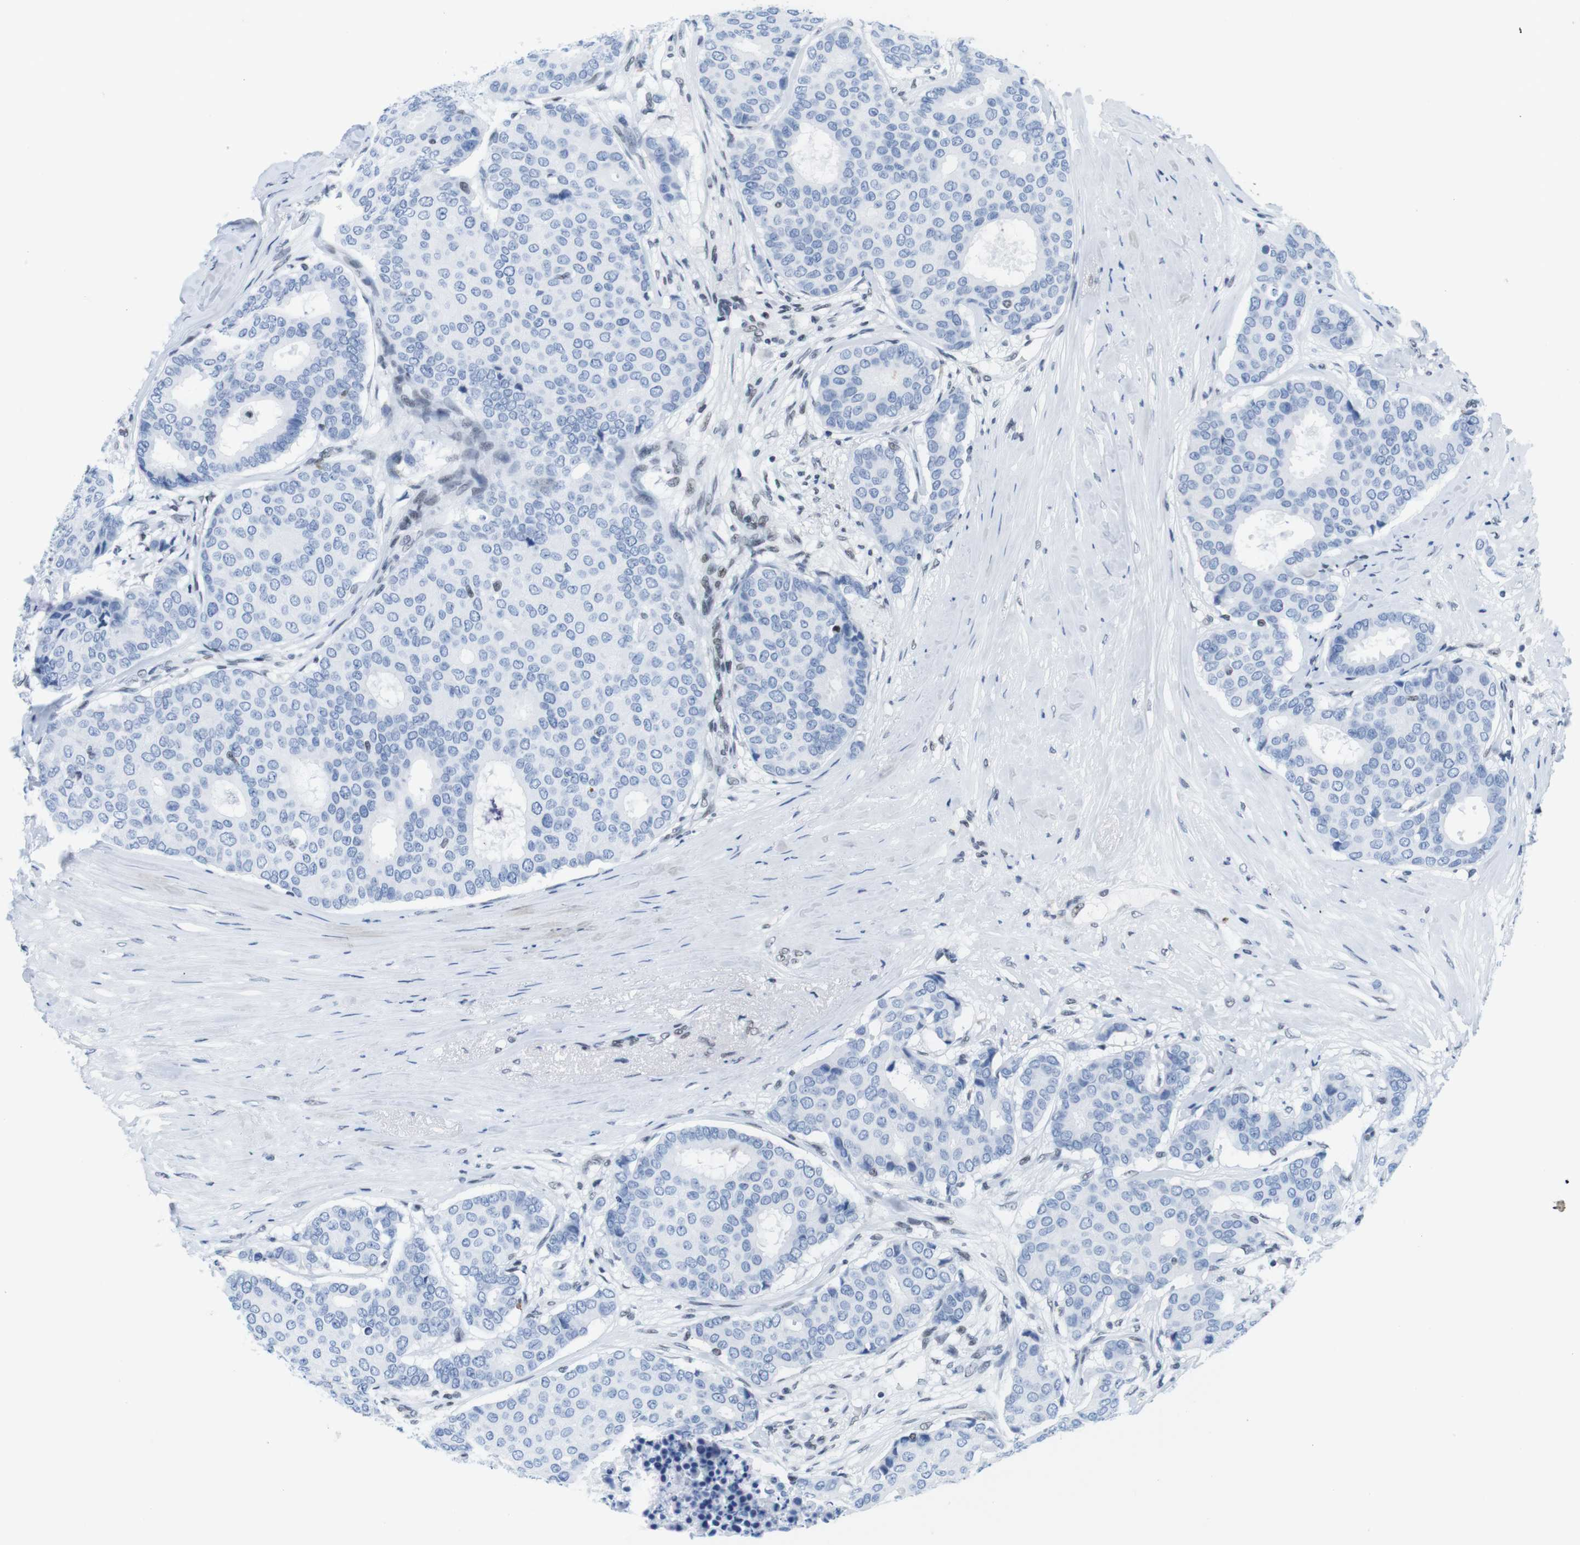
{"staining": {"intensity": "negative", "quantity": "none", "location": "none"}, "tissue": "breast cancer", "cell_type": "Tumor cells", "image_type": "cancer", "snomed": [{"axis": "morphology", "description": "Duct carcinoma"}, {"axis": "topography", "description": "Breast"}], "caption": "A micrograph of human breast cancer is negative for staining in tumor cells.", "gene": "IFI16", "patient": {"sex": "female", "age": 75}}